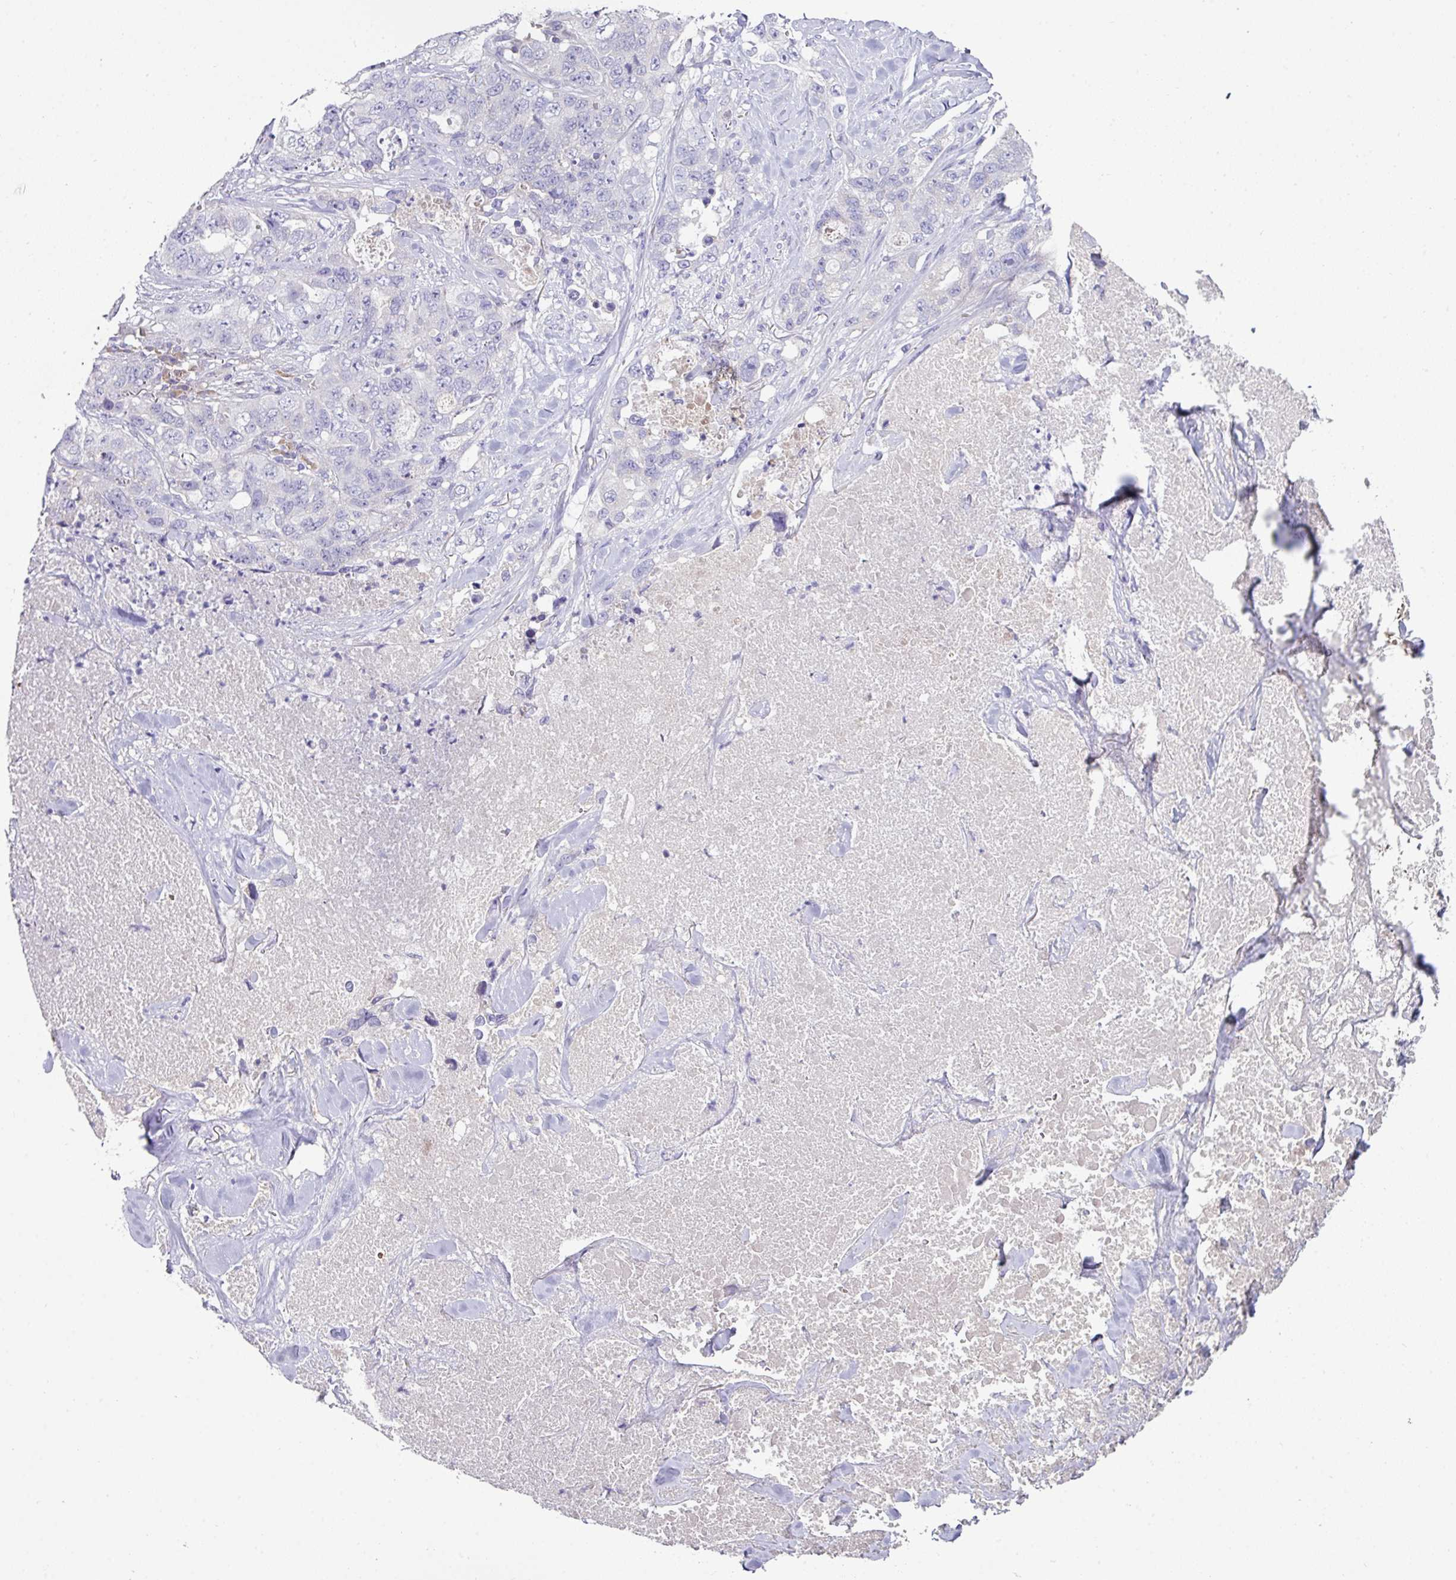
{"staining": {"intensity": "negative", "quantity": "none", "location": "none"}, "tissue": "lung cancer", "cell_type": "Tumor cells", "image_type": "cancer", "snomed": [{"axis": "morphology", "description": "Adenocarcinoma, NOS"}, {"axis": "topography", "description": "Lung"}], "caption": "Lung cancer was stained to show a protein in brown. There is no significant expression in tumor cells.", "gene": "SLAMF6", "patient": {"sex": "female", "age": 51}}